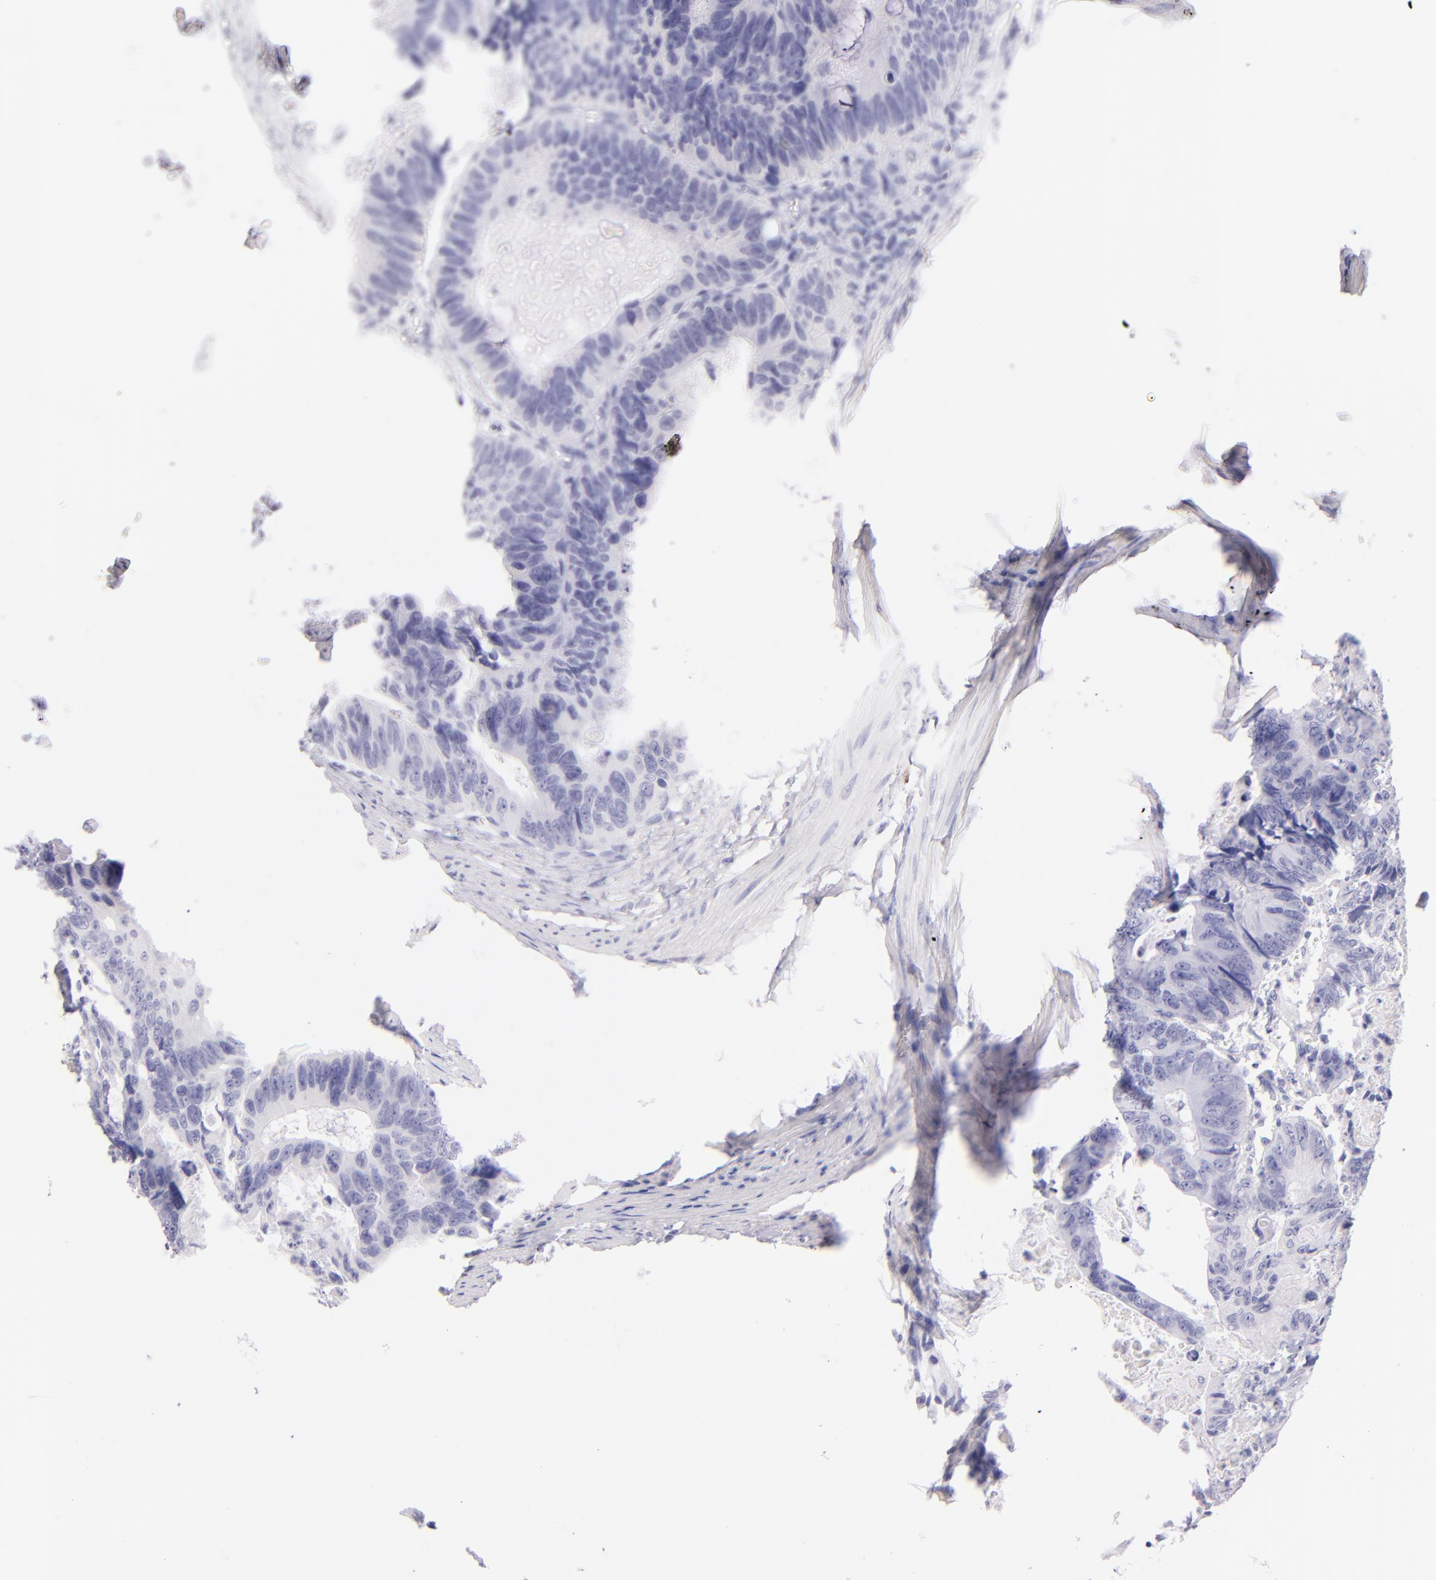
{"staining": {"intensity": "negative", "quantity": "none", "location": "none"}, "tissue": "colorectal cancer", "cell_type": "Tumor cells", "image_type": "cancer", "snomed": [{"axis": "morphology", "description": "Adenocarcinoma, NOS"}, {"axis": "topography", "description": "Colon"}], "caption": "An IHC photomicrograph of colorectal cancer (adenocarcinoma) is shown. There is no staining in tumor cells of colorectal cancer (adenocarcinoma).", "gene": "SDC1", "patient": {"sex": "female", "age": 55}}